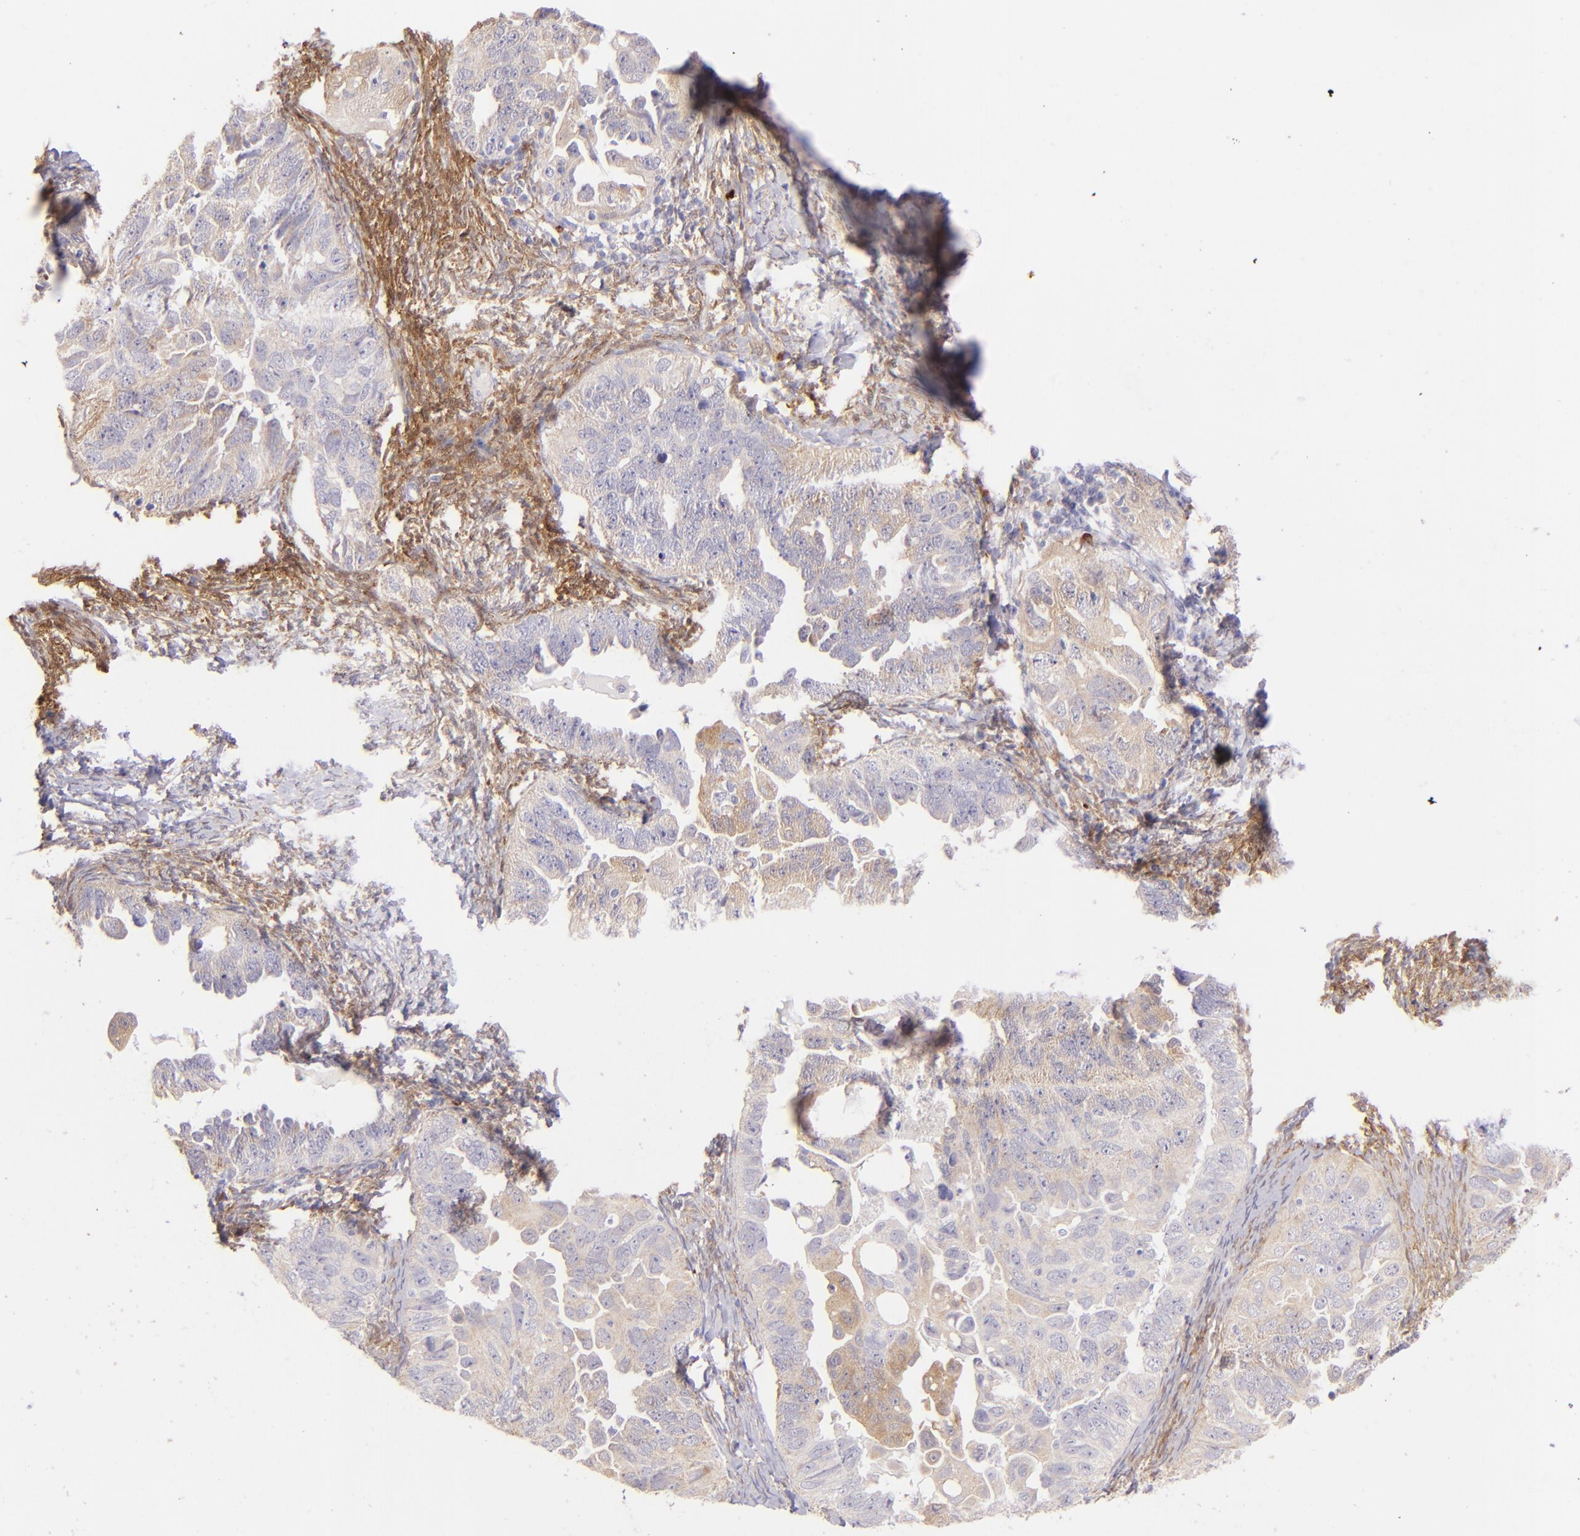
{"staining": {"intensity": "weak", "quantity": ">75%", "location": "cytoplasmic/membranous"}, "tissue": "ovarian cancer", "cell_type": "Tumor cells", "image_type": "cancer", "snomed": [{"axis": "morphology", "description": "Cystadenocarcinoma, serous, NOS"}, {"axis": "topography", "description": "Ovary"}], "caption": "This is an image of immunohistochemistry (IHC) staining of ovarian serous cystadenocarcinoma, which shows weak positivity in the cytoplasmic/membranous of tumor cells.", "gene": "SH2D4A", "patient": {"sex": "female", "age": 82}}